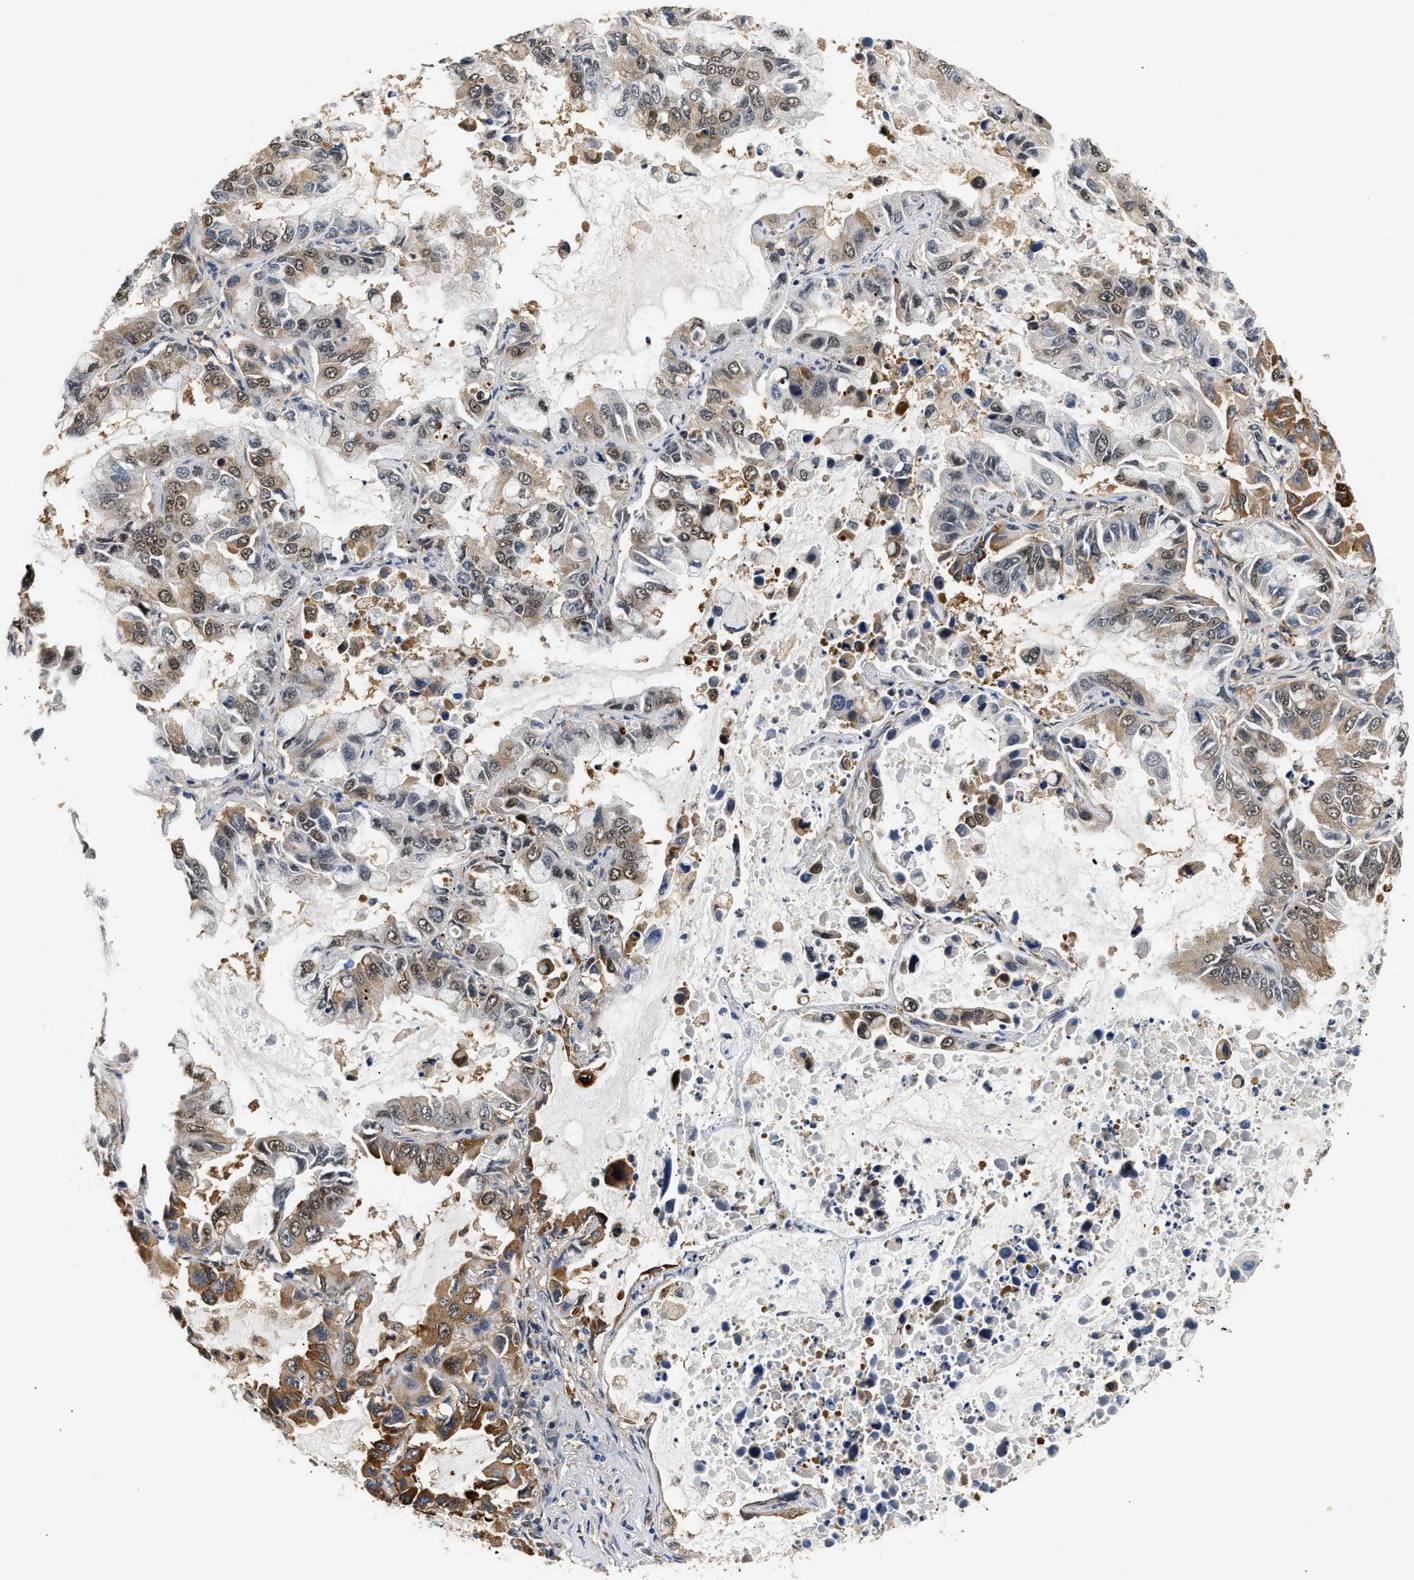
{"staining": {"intensity": "moderate", "quantity": "25%-75%", "location": "cytoplasmic/membranous,nuclear"}, "tissue": "lung cancer", "cell_type": "Tumor cells", "image_type": "cancer", "snomed": [{"axis": "morphology", "description": "Adenocarcinoma, NOS"}, {"axis": "topography", "description": "Lung"}], "caption": "Immunohistochemistry of lung cancer (adenocarcinoma) displays medium levels of moderate cytoplasmic/membranous and nuclear expression in approximately 25%-75% of tumor cells.", "gene": "LARP6", "patient": {"sex": "male", "age": 64}}